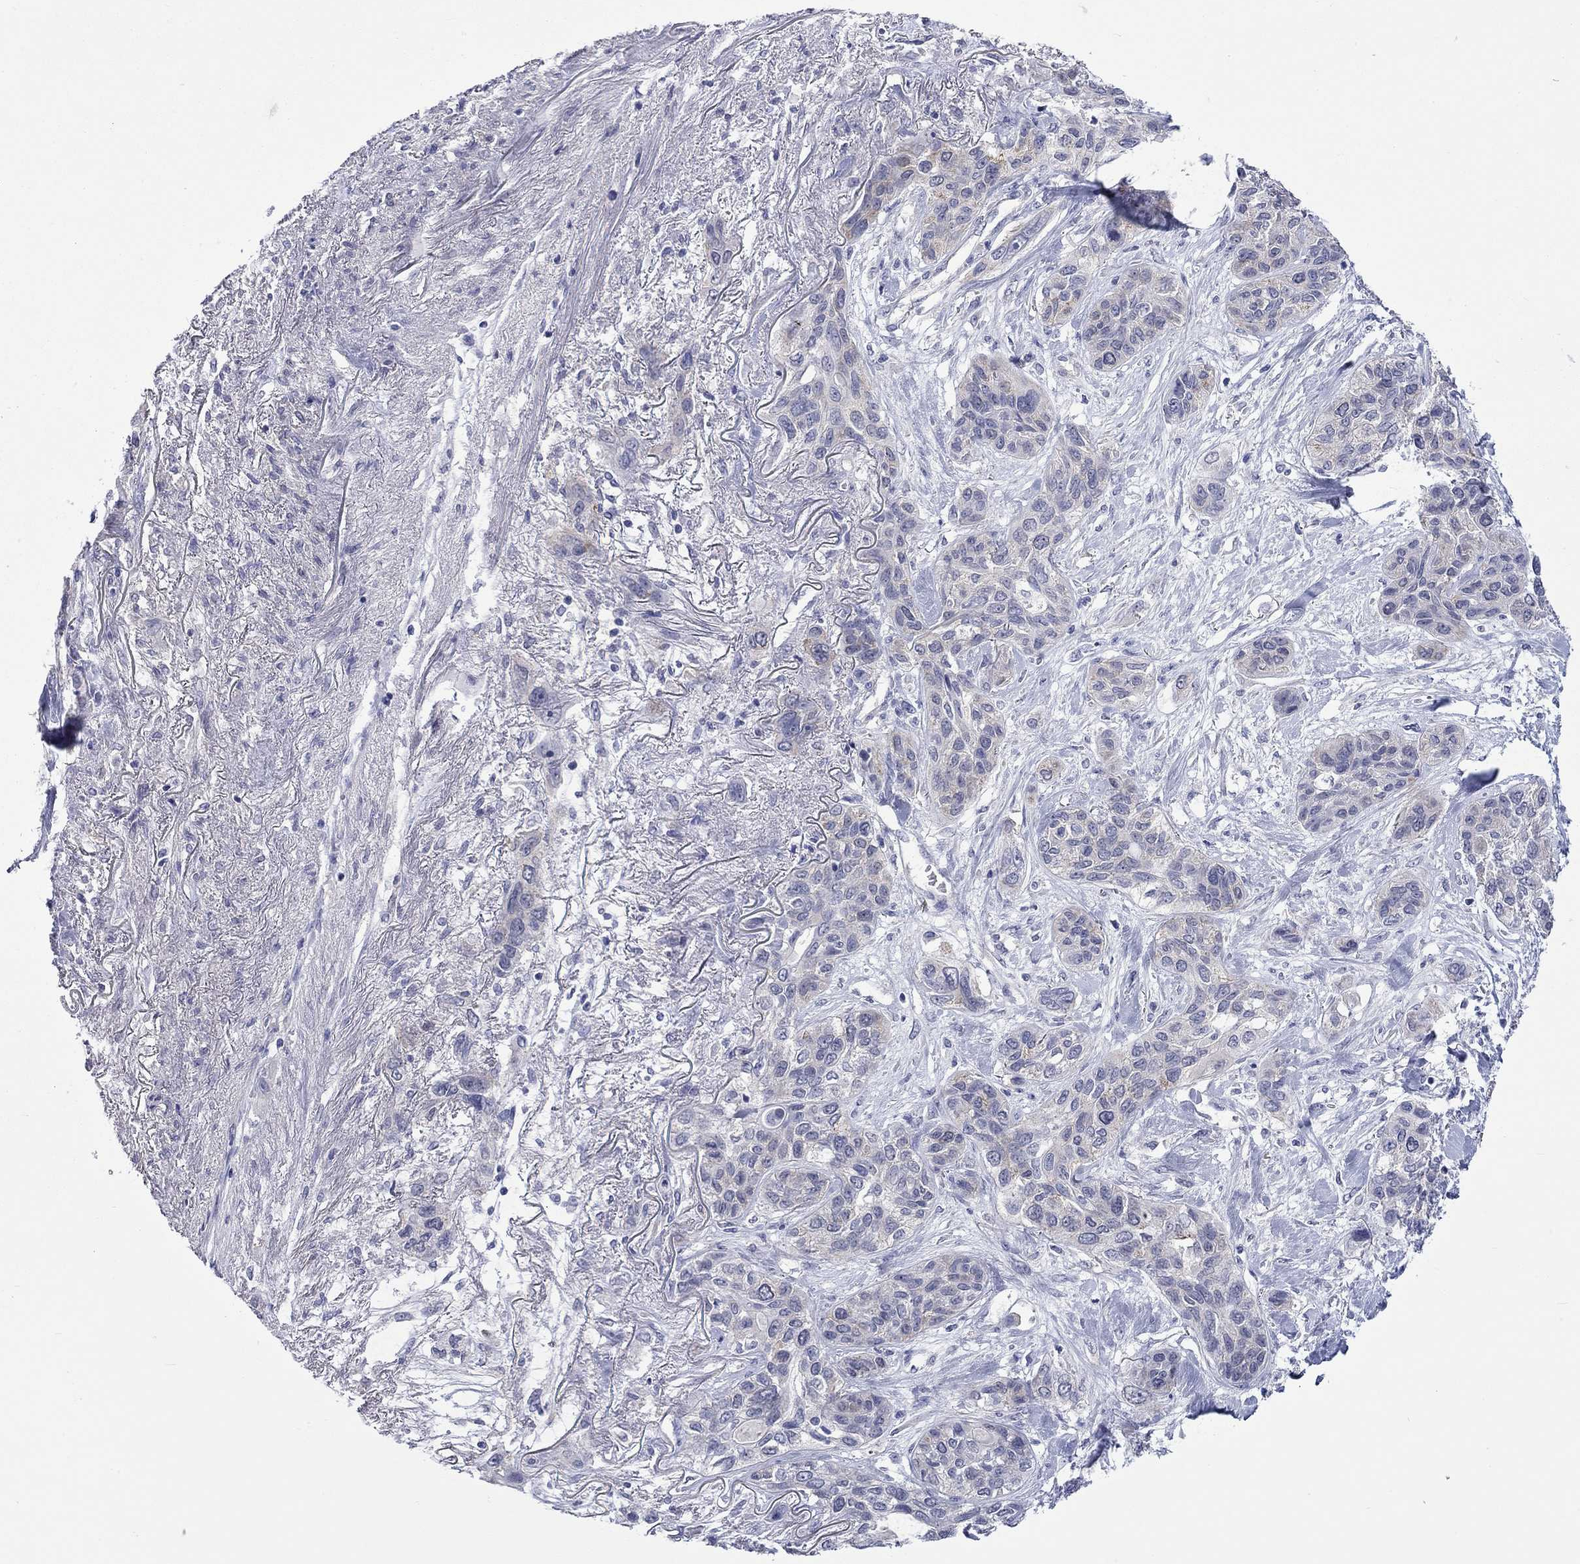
{"staining": {"intensity": "negative", "quantity": "none", "location": "none"}, "tissue": "lung cancer", "cell_type": "Tumor cells", "image_type": "cancer", "snomed": [{"axis": "morphology", "description": "Squamous cell carcinoma, NOS"}, {"axis": "topography", "description": "Lung"}], "caption": "The micrograph reveals no staining of tumor cells in lung squamous cell carcinoma. Brightfield microscopy of immunohistochemistry stained with DAB (brown) and hematoxylin (blue), captured at high magnification.", "gene": "CERS1", "patient": {"sex": "female", "age": 70}}